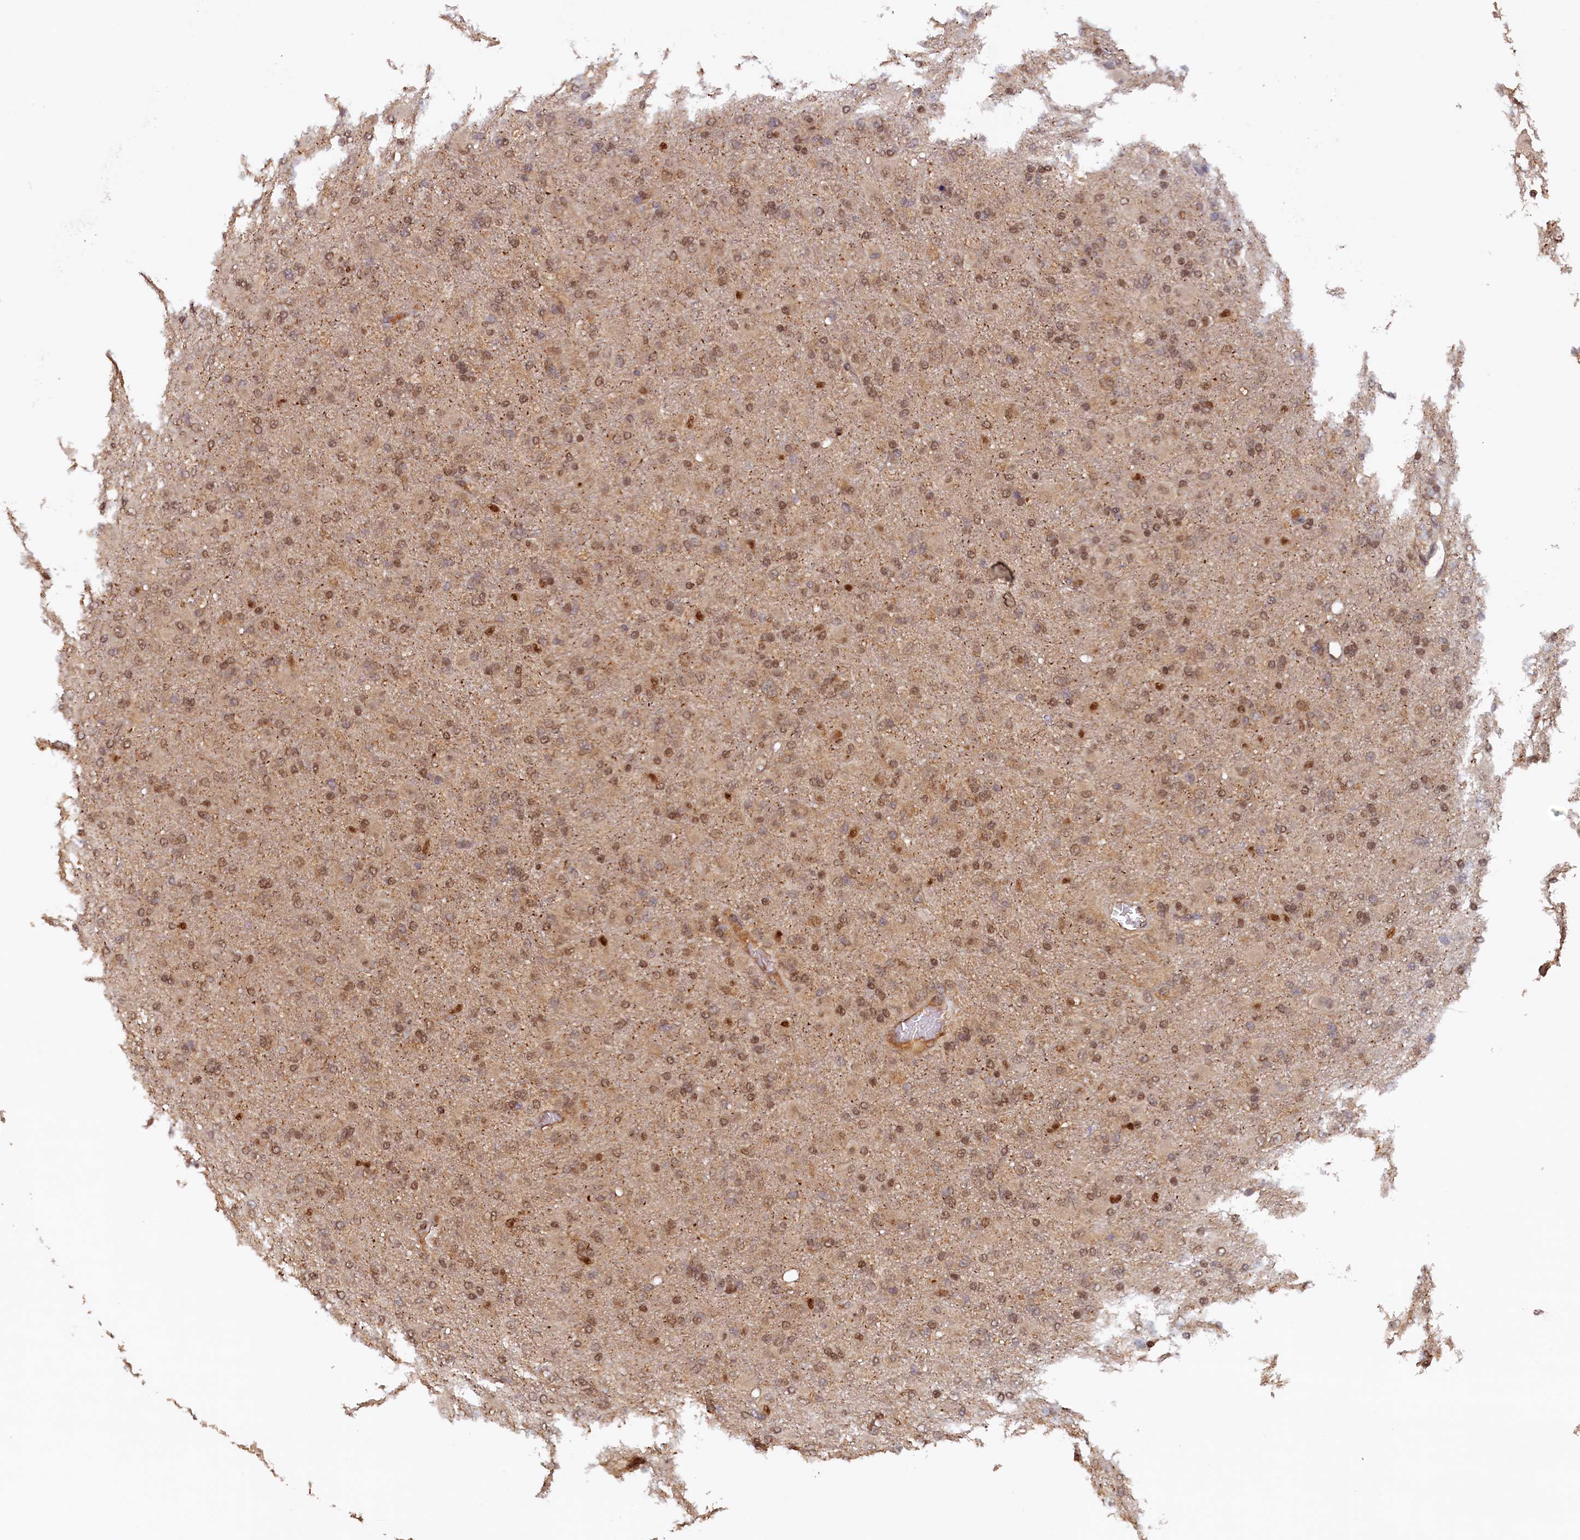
{"staining": {"intensity": "moderate", "quantity": ">75%", "location": "nuclear"}, "tissue": "glioma", "cell_type": "Tumor cells", "image_type": "cancer", "snomed": [{"axis": "morphology", "description": "Glioma, malignant, Low grade"}, {"axis": "topography", "description": "Brain"}], "caption": "This micrograph reveals immunohistochemistry staining of glioma, with medium moderate nuclear expression in approximately >75% of tumor cells.", "gene": "UBL7", "patient": {"sex": "male", "age": 65}}